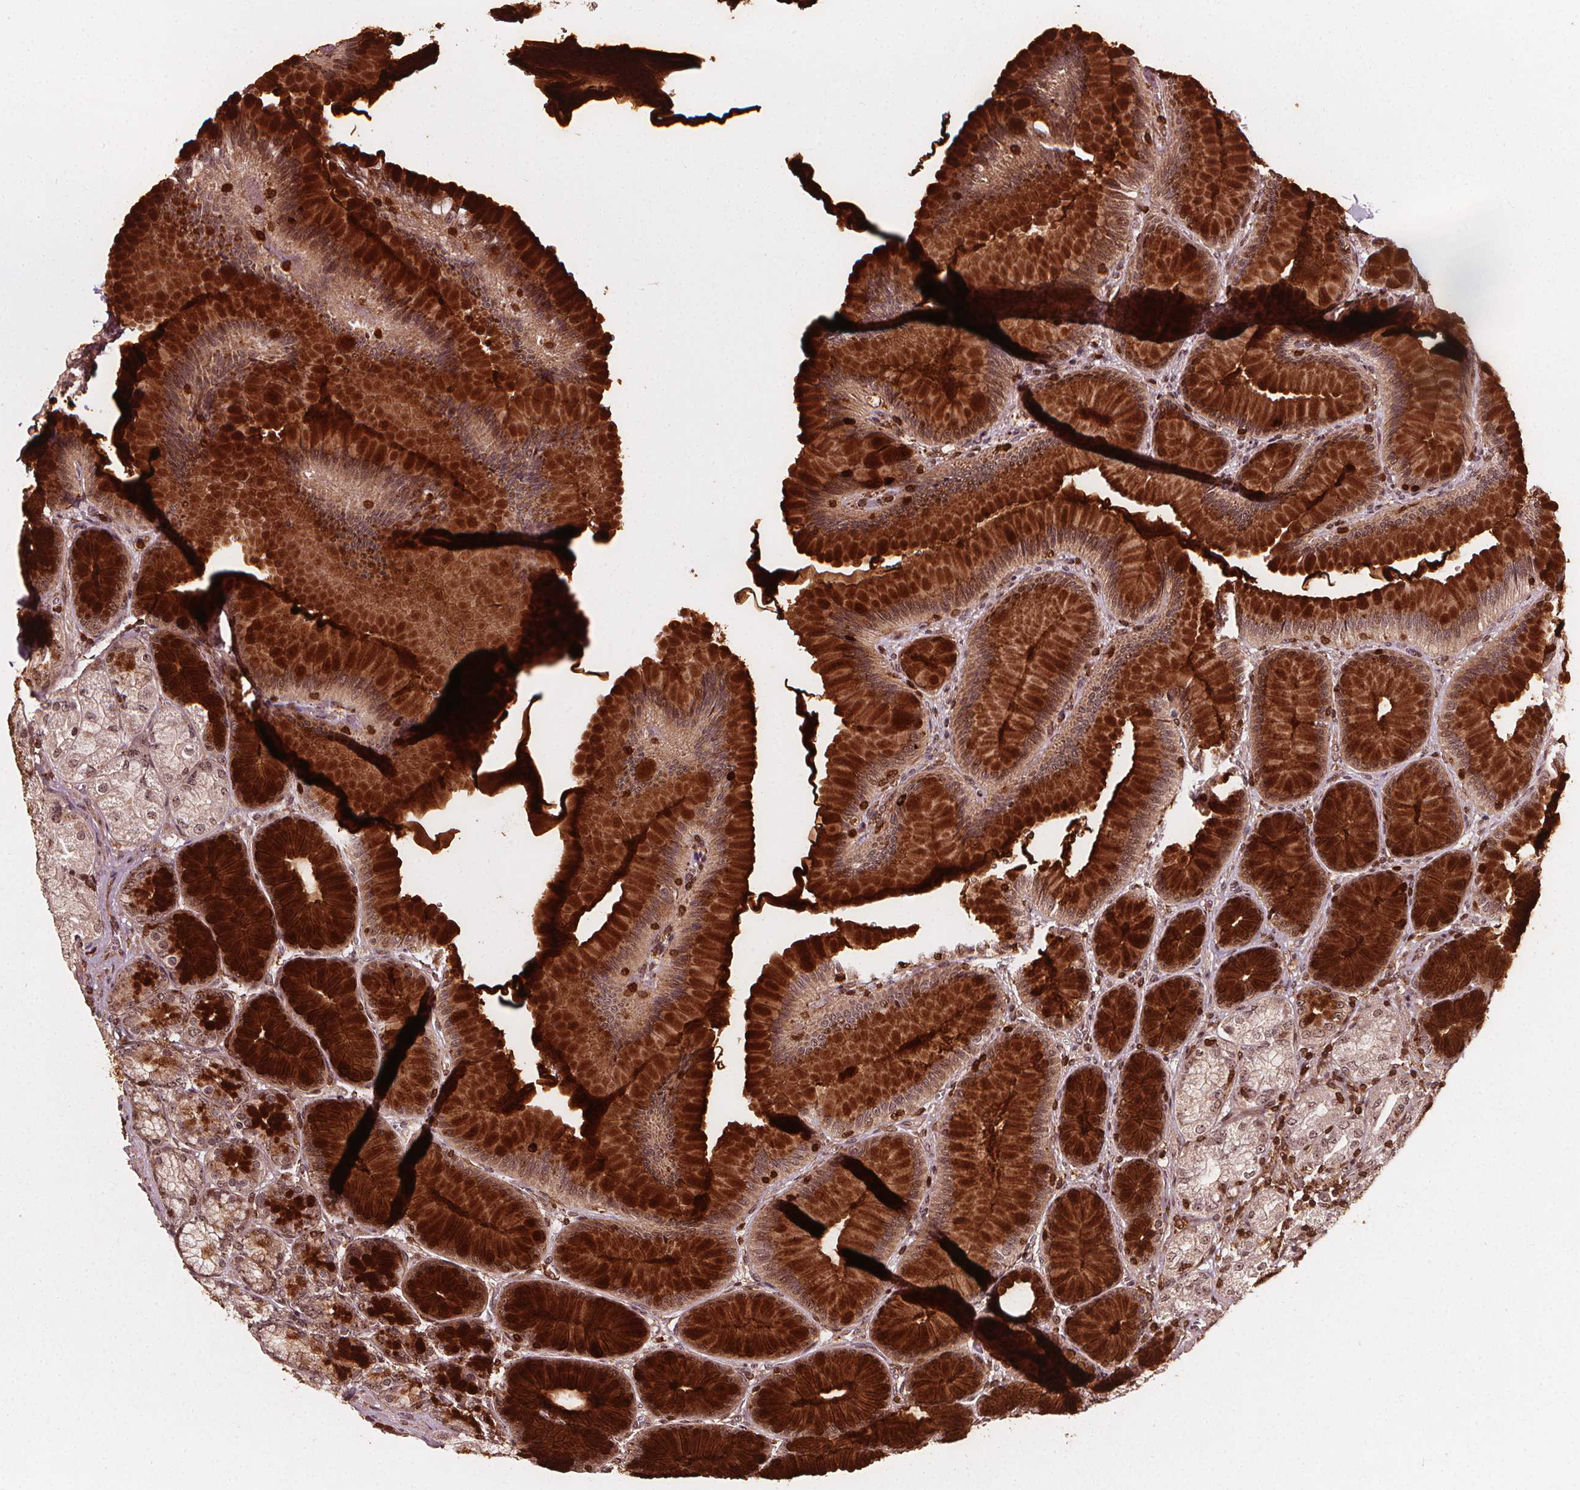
{"staining": {"intensity": "strong", "quantity": ">75%", "location": "cytoplasmic/membranous,nuclear"}, "tissue": "stomach", "cell_type": "Glandular cells", "image_type": "normal", "snomed": [{"axis": "morphology", "description": "Normal tissue, NOS"}, {"axis": "morphology", "description": "Adenocarcinoma, NOS"}, {"axis": "morphology", "description": "Adenocarcinoma, High grade"}, {"axis": "topography", "description": "Stomach, upper"}, {"axis": "topography", "description": "Stomach"}], "caption": "Strong cytoplasmic/membranous,nuclear positivity is seen in about >75% of glandular cells in unremarkable stomach.", "gene": "EXOSC9", "patient": {"sex": "female", "age": 65}}